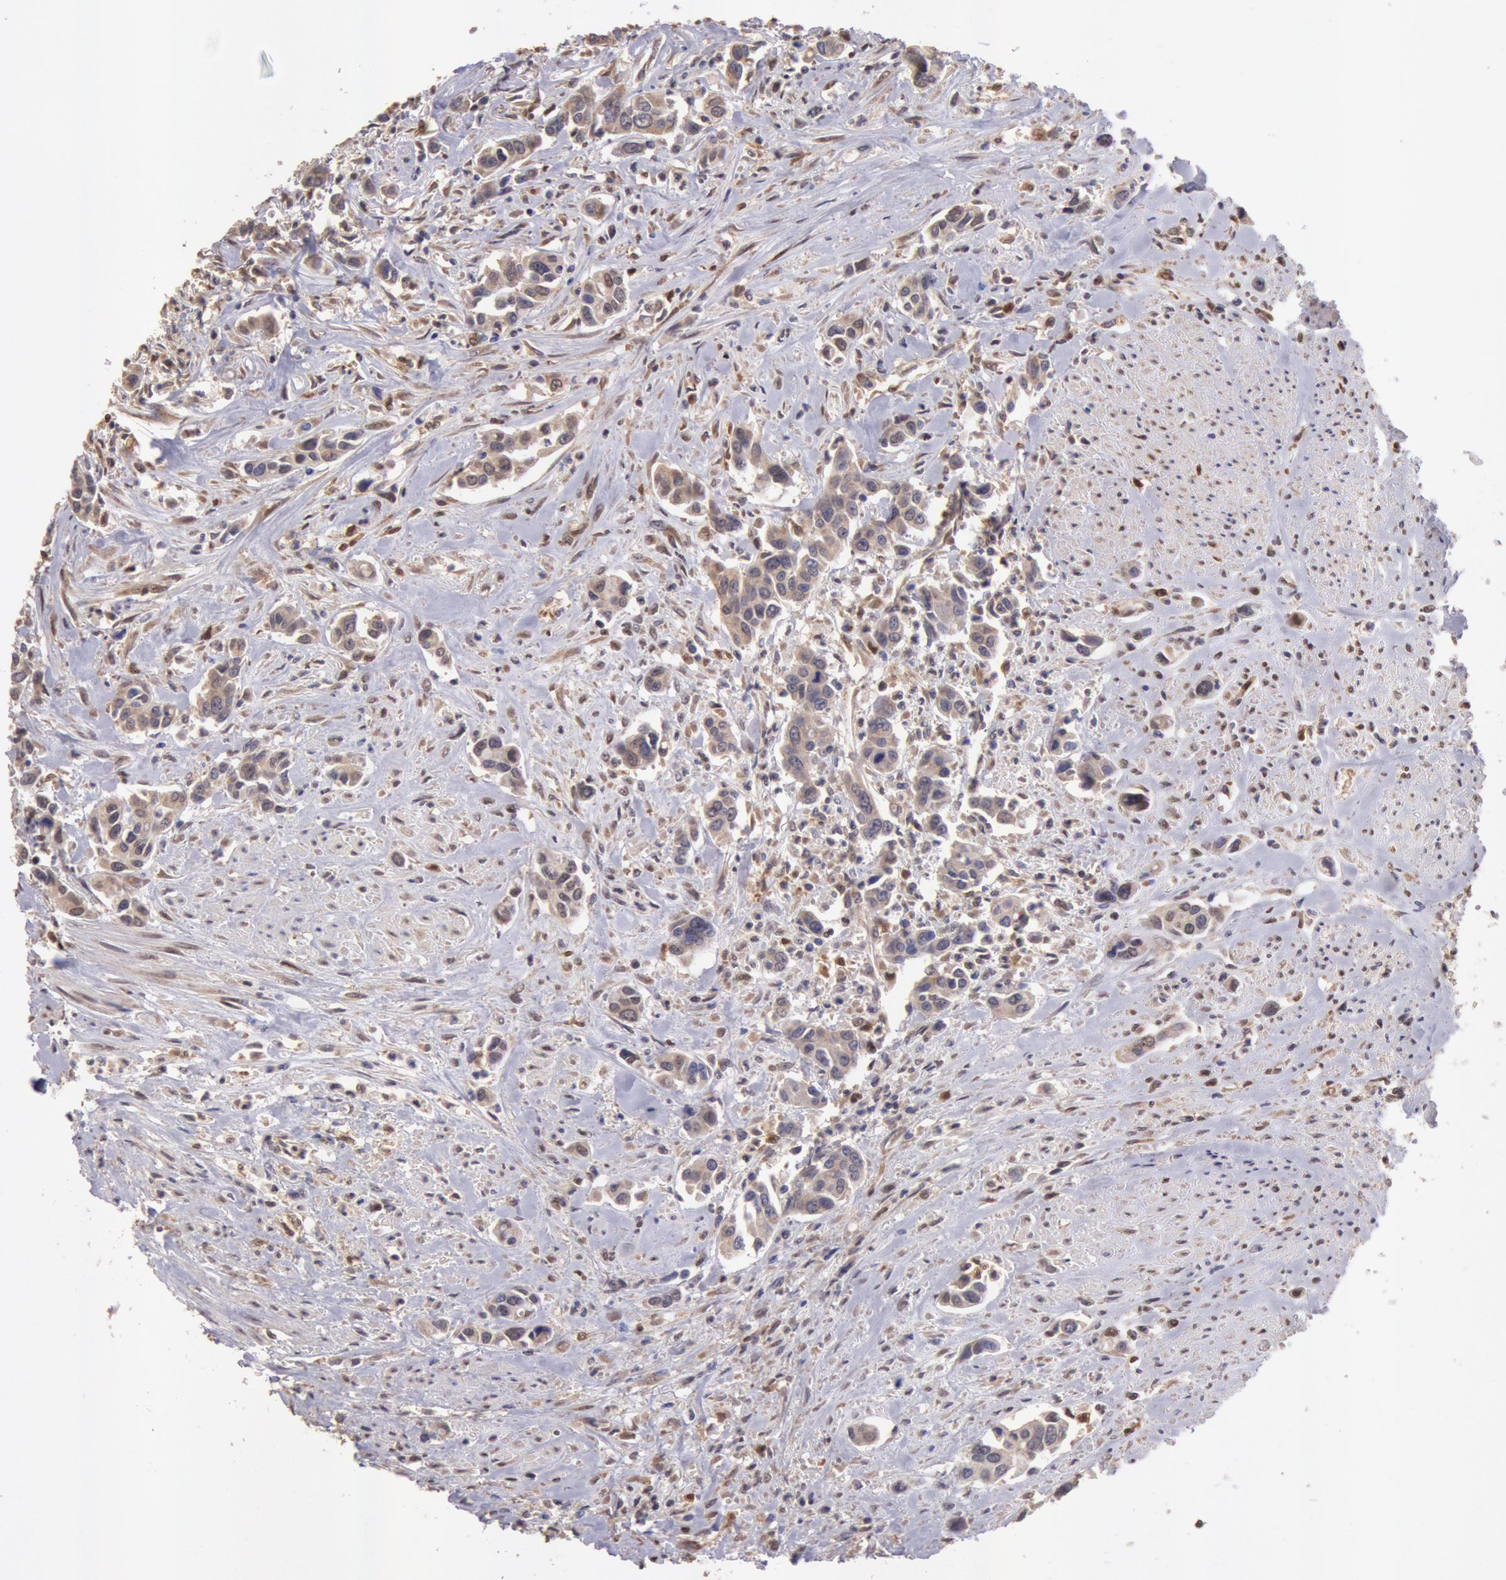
{"staining": {"intensity": "weak", "quantity": "25%-75%", "location": "cytoplasmic/membranous"}, "tissue": "urothelial cancer", "cell_type": "Tumor cells", "image_type": "cancer", "snomed": [{"axis": "morphology", "description": "Urothelial carcinoma, High grade"}, {"axis": "topography", "description": "Urinary bladder"}], "caption": "A high-resolution histopathology image shows immunohistochemistry (IHC) staining of high-grade urothelial carcinoma, which exhibits weak cytoplasmic/membranous expression in about 25%-75% of tumor cells. (DAB IHC with brightfield microscopy, high magnification).", "gene": "COMT", "patient": {"sex": "male", "age": 86}}